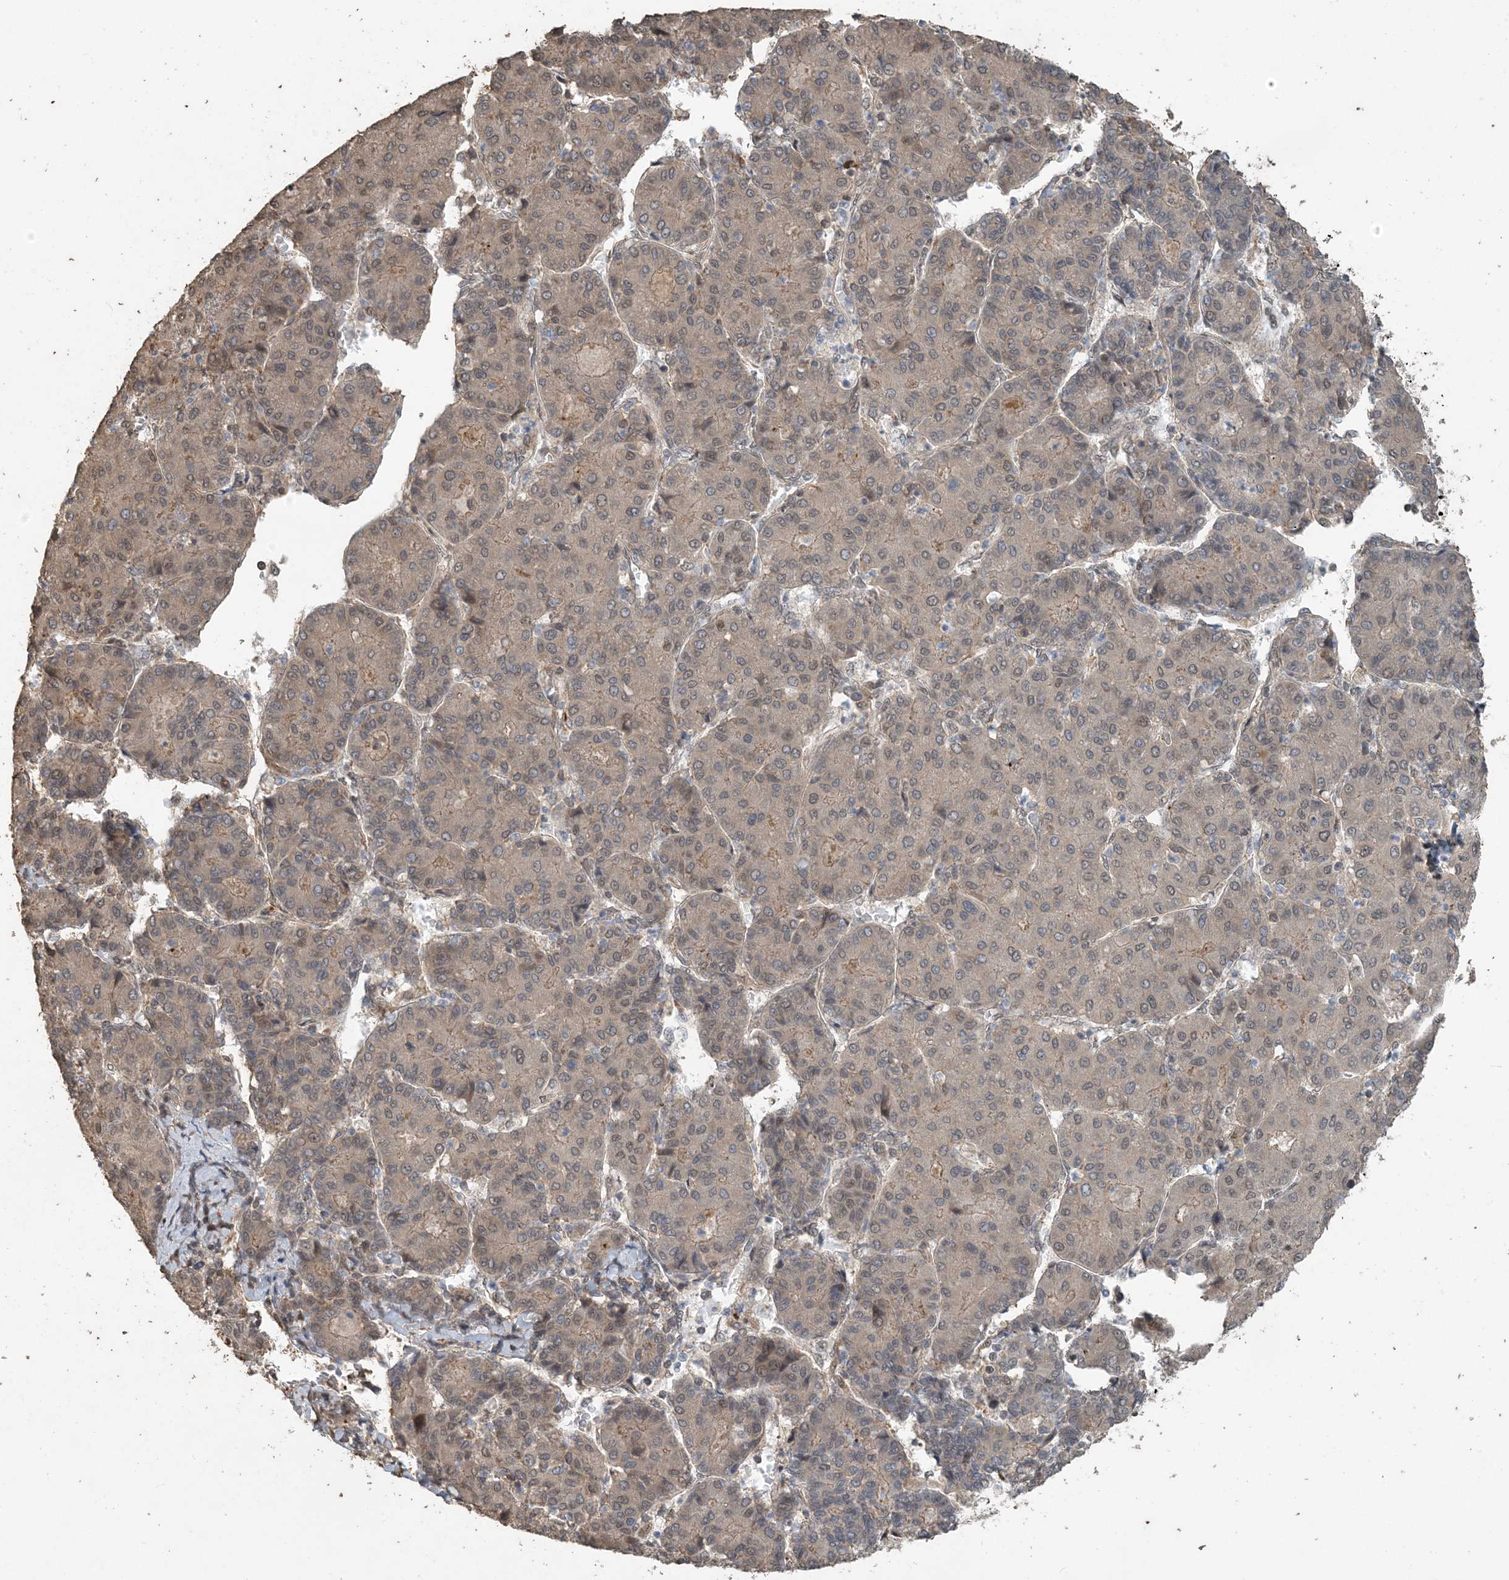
{"staining": {"intensity": "weak", "quantity": "25%-75%", "location": "cytoplasmic/membranous,nuclear"}, "tissue": "liver cancer", "cell_type": "Tumor cells", "image_type": "cancer", "snomed": [{"axis": "morphology", "description": "Carcinoma, Hepatocellular, NOS"}, {"axis": "topography", "description": "Liver"}], "caption": "A photomicrograph of human liver cancer stained for a protein reveals weak cytoplasmic/membranous and nuclear brown staining in tumor cells. (IHC, brightfield microscopy, high magnification).", "gene": "ZC3H12A", "patient": {"sex": "male", "age": 65}}